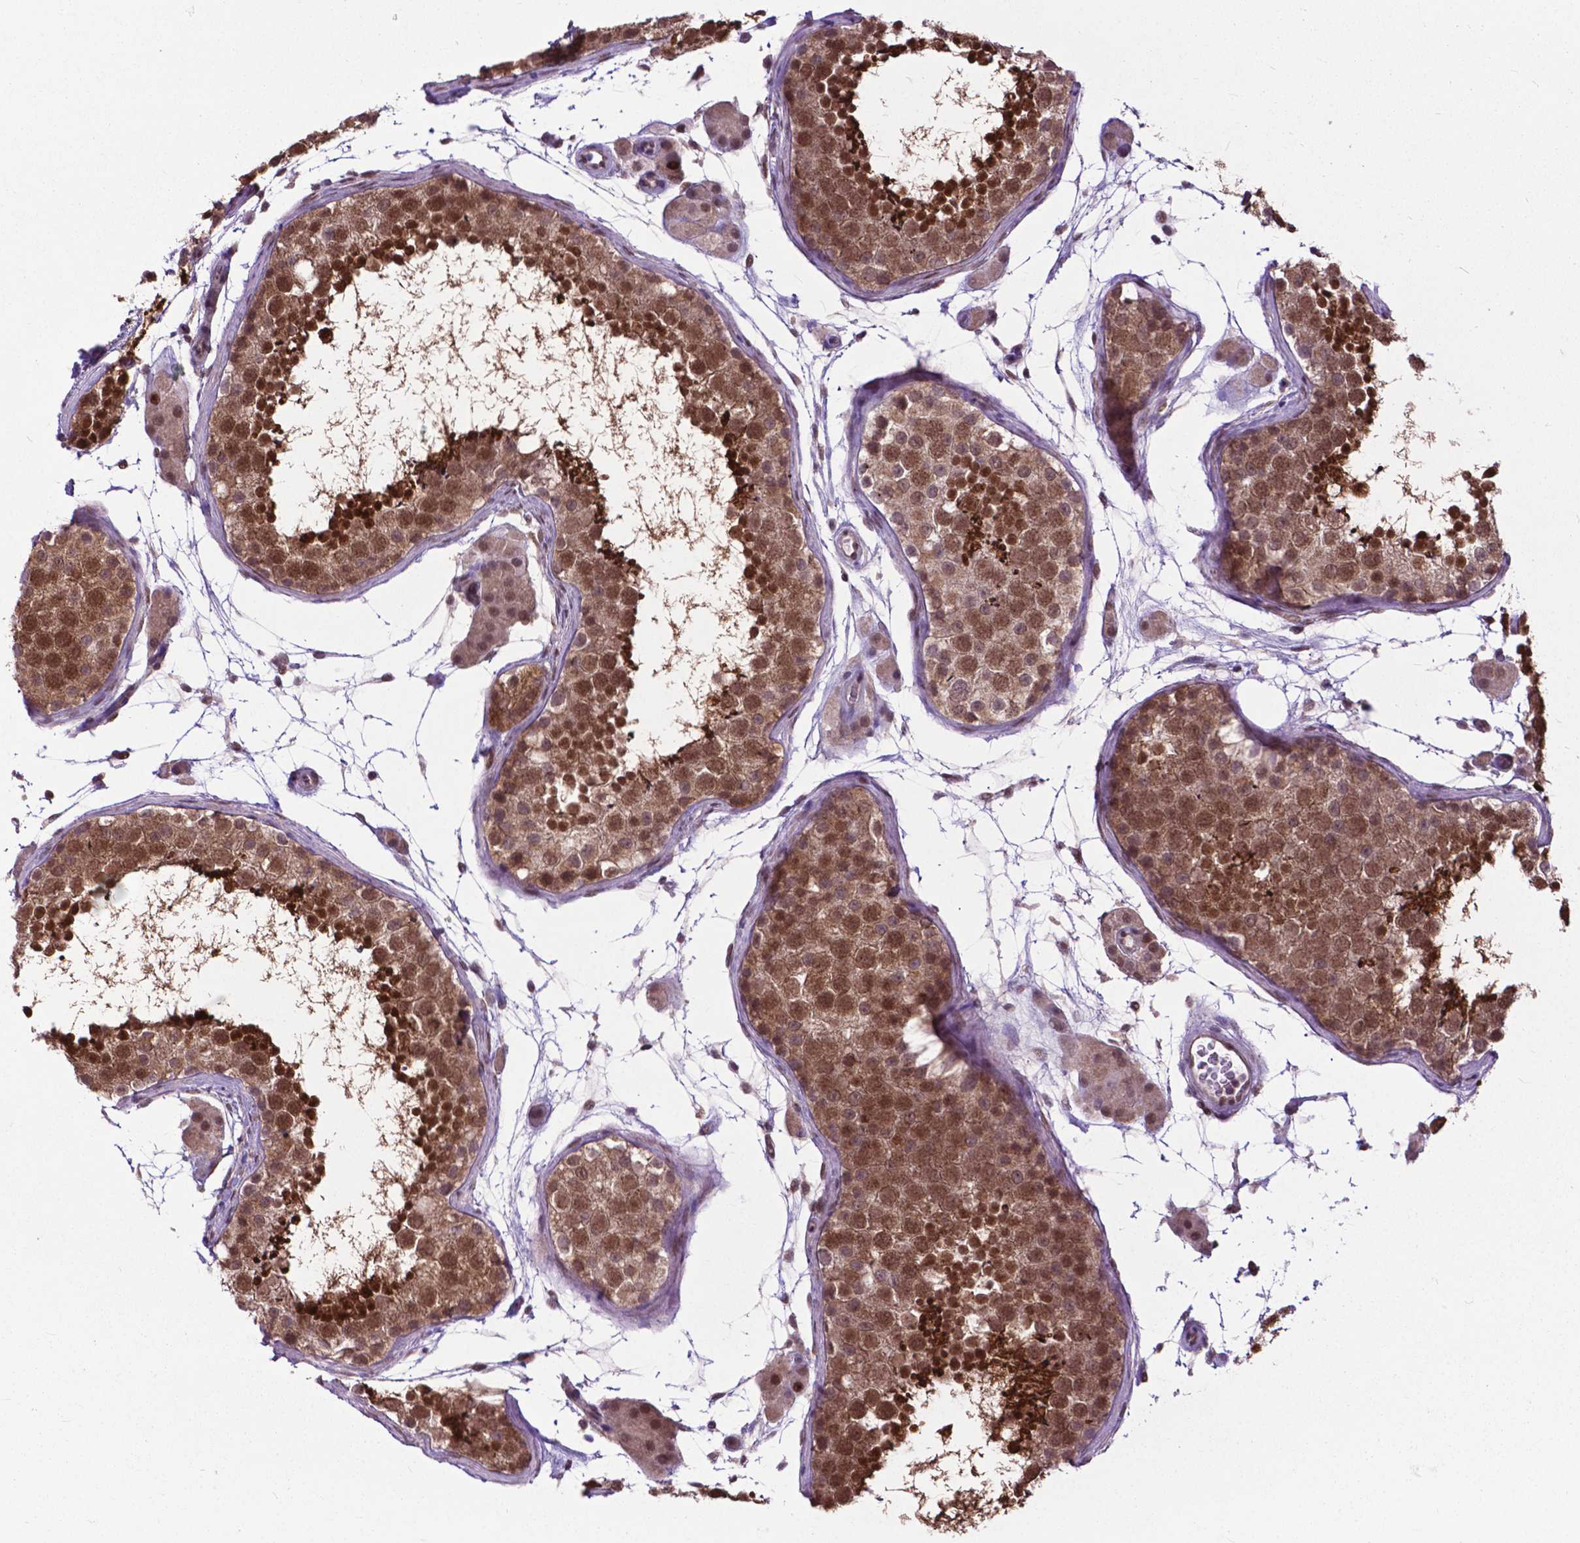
{"staining": {"intensity": "strong", "quantity": ">75%", "location": "cytoplasmic/membranous,nuclear"}, "tissue": "testis", "cell_type": "Cells in seminiferous ducts", "image_type": "normal", "snomed": [{"axis": "morphology", "description": "Normal tissue, NOS"}, {"axis": "topography", "description": "Testis"}], "caption": "A high amount of strong cytoplasmic/membranous,nuclear positivity is present in approximately >75% of cells in seminiferous ducts in normal testis.", "gene": "FAF1", "patient": {"sex": "male", "age": 41}}